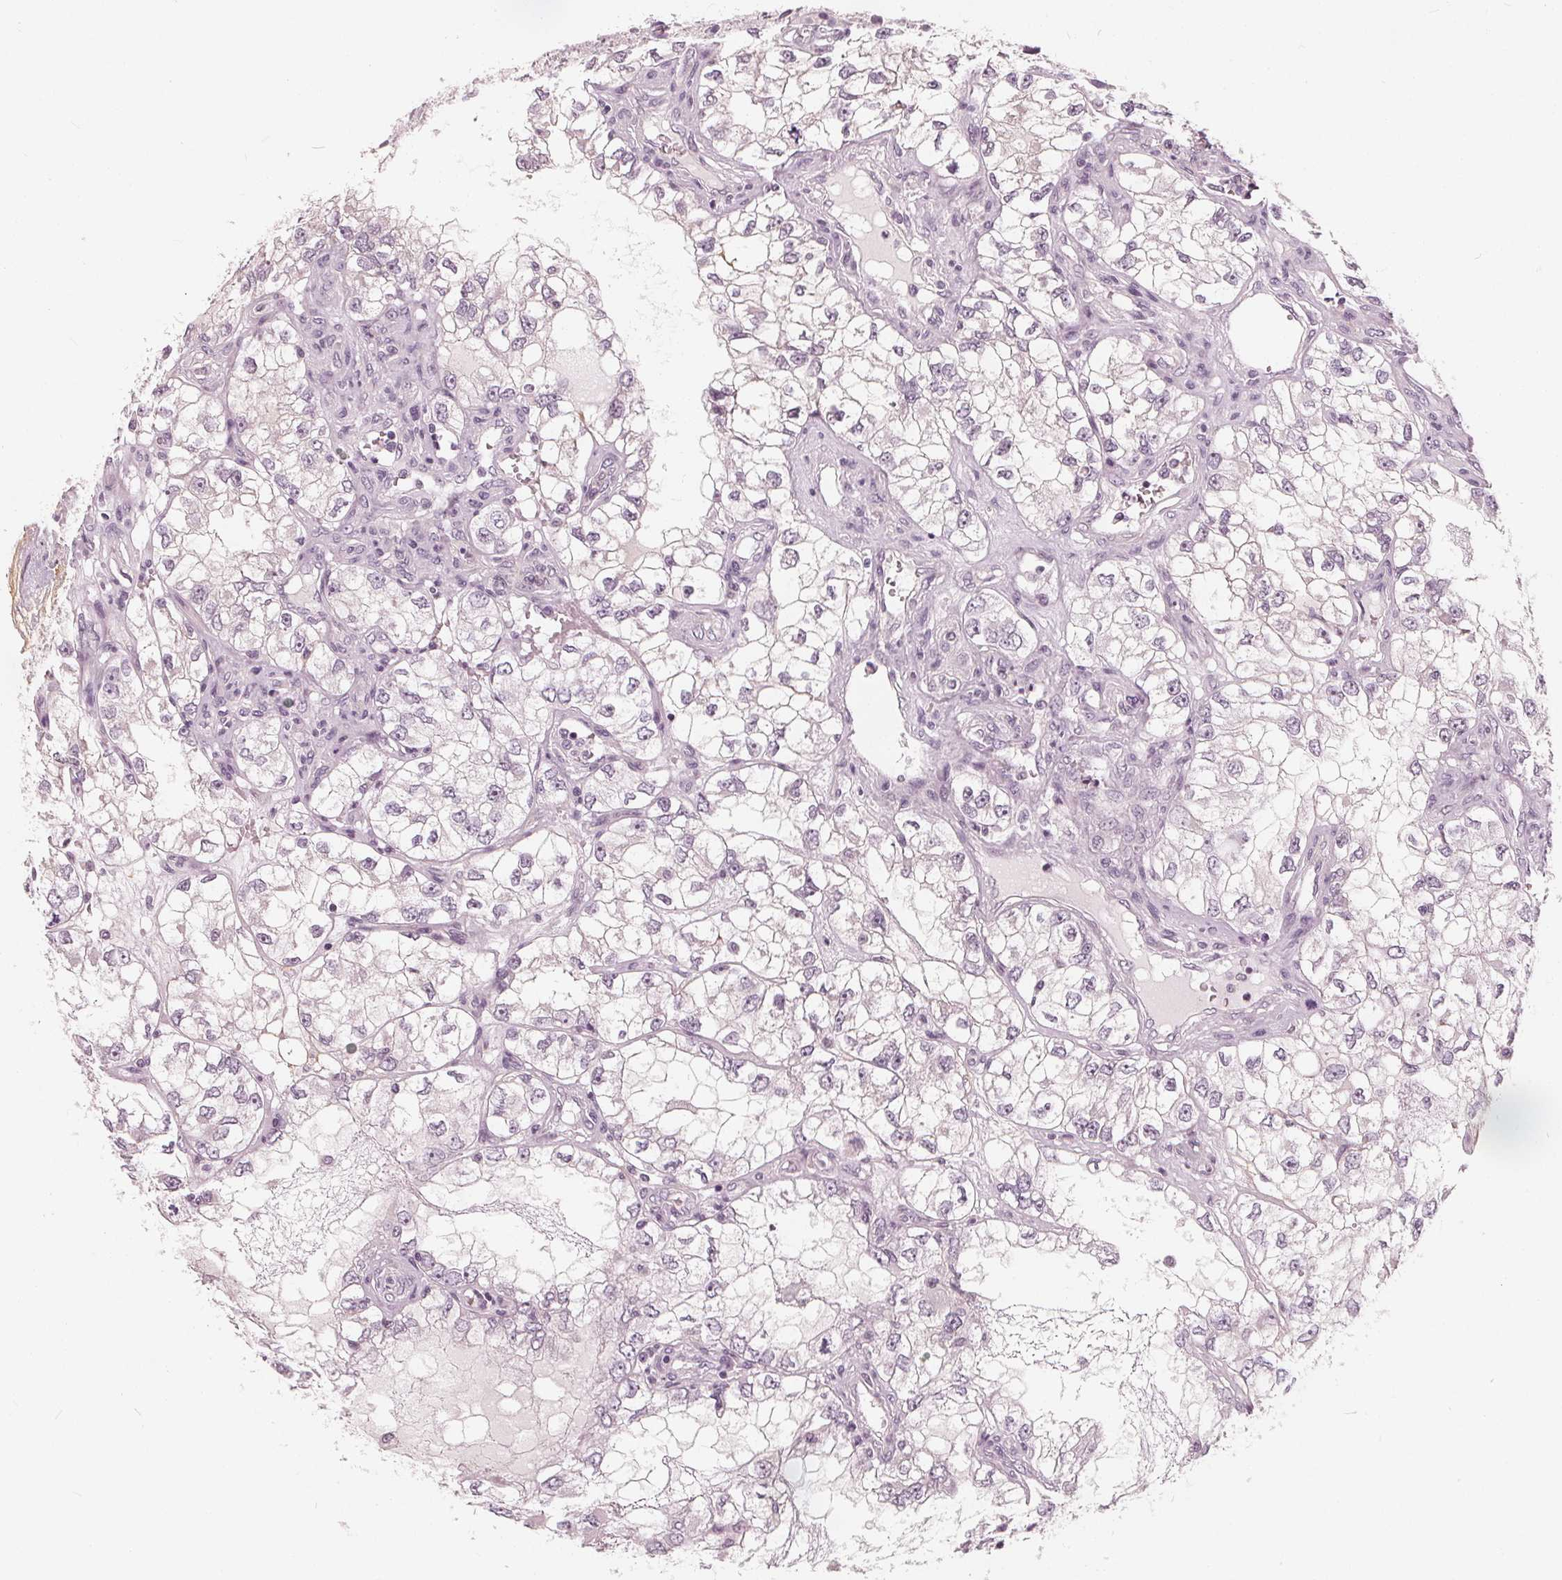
{"staining": {"intensity": "negative", "quantity": "none", "location": "none"}, "tissue": "renal cancer", "cell_type": "Tumor cells", "image_type": "cancer", "snomed": [{"axis": "morphology", "description": "Adenocarcinoma, NOS"}, {"axis": "topography", "description": "Kidney"}], "caption": "Immunohistochemical staining of human adenocarcinoma (renal) displays no significant expression in tumor cells.", "gene": "SAT2", "patient": {"sex": "female", "age": 59}}